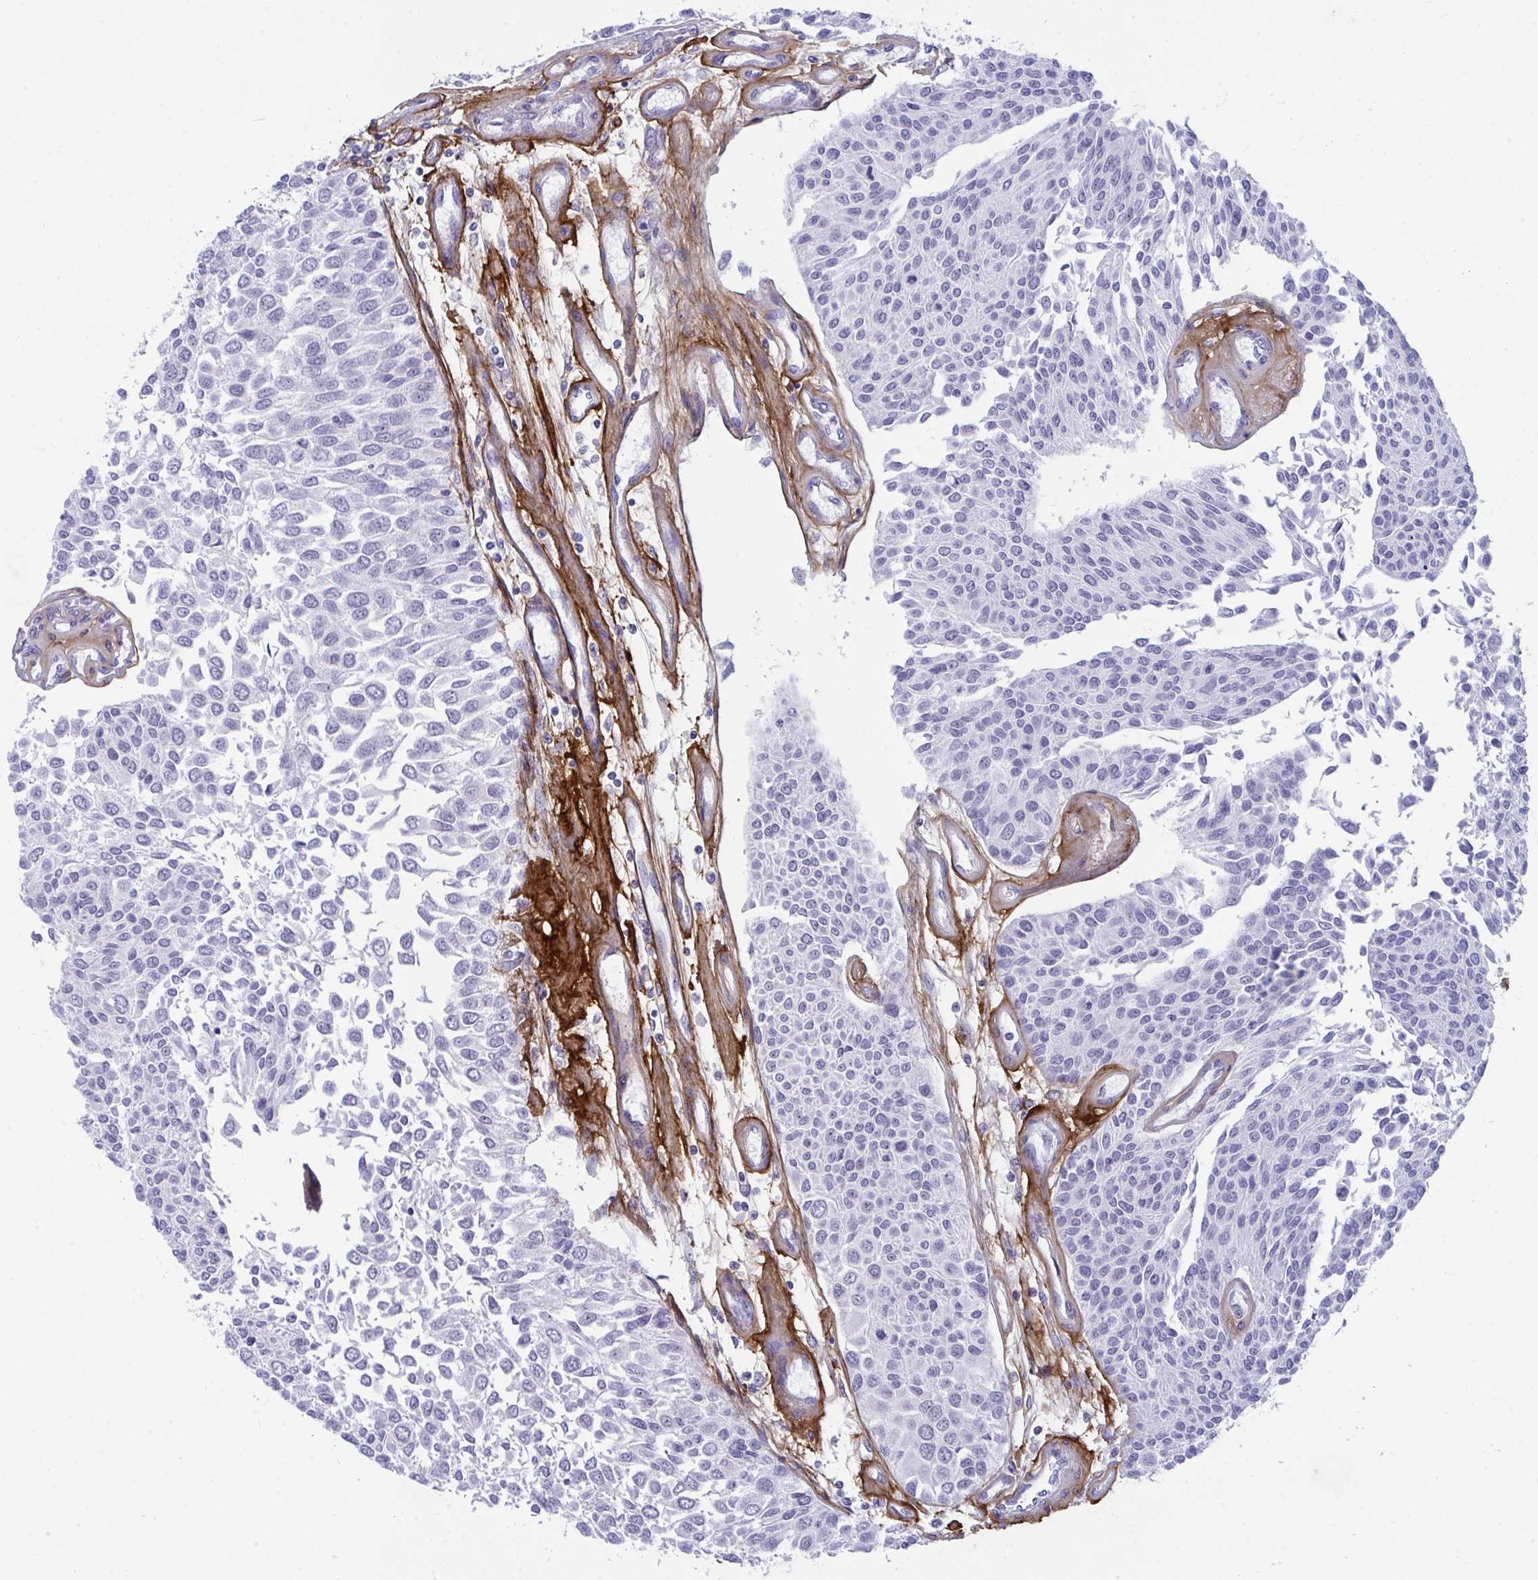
{"staining": {"intensity": "negative", "quantity": "none", "location": "none"}, "tissue": "urothelial cancer", "cell_type": "Tumor cells", "image_type": "cancer", "snomed": [{"axis": "morphology", "description": "Urothelial carcinoma, NOS"}, {"axis": "topography", "description": "Urinary bladder"}], "caption": "DAB (3,3'-diaminobenzidine) immunohistochemical staining of urothelial cancer reveals no significant expression in tumor cells.", "gene": "LHFPL6", "patient": {"sex": "male", "age": 55}}